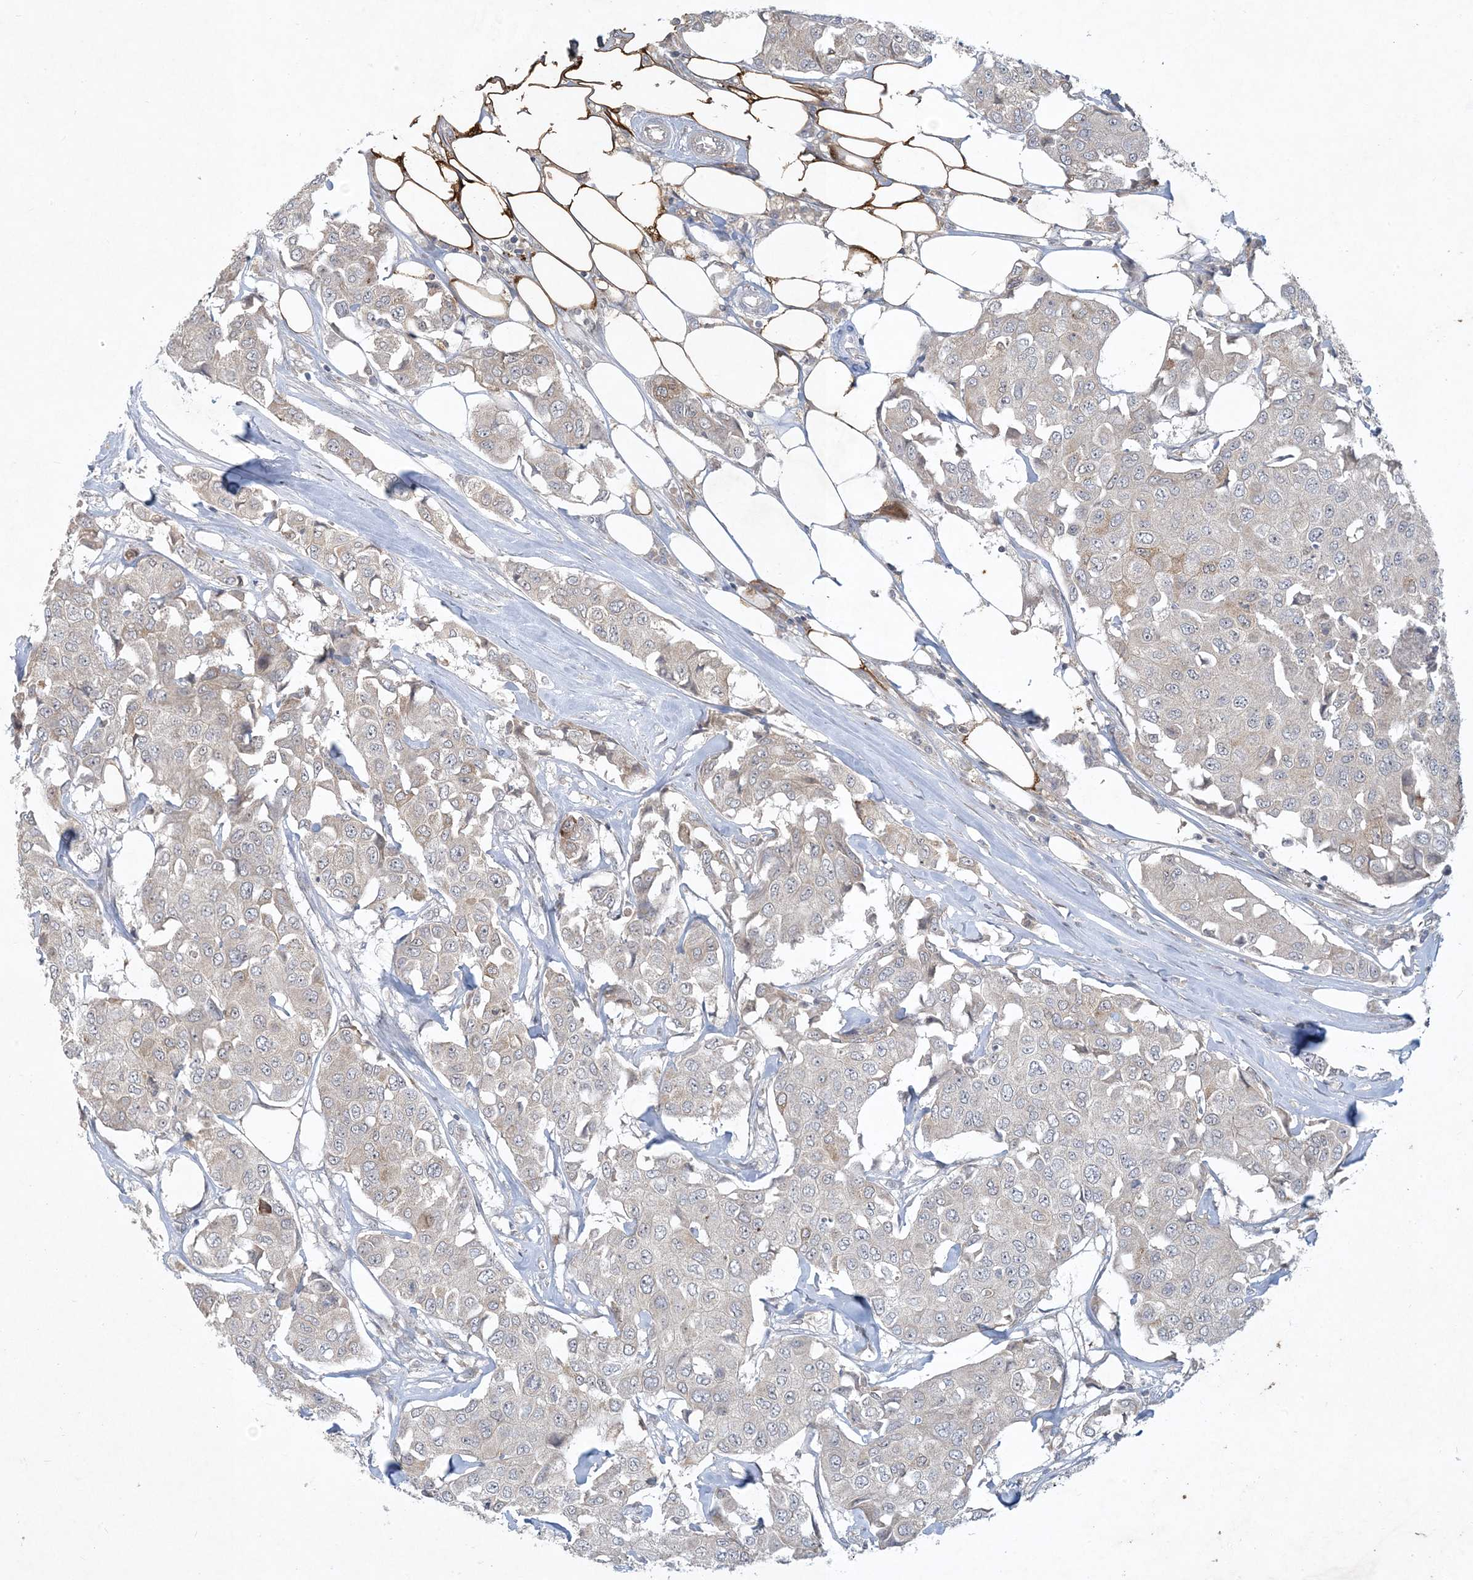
{"staining": {"intensity": "negative", "quantity": "none", "location": "none"}, "tissue": "breast cancer", "cell_type": "Tumor cells", "image_type": "cancer", "snomed": [{"axis": "morphology", "description": "Duct carcinoma"}, {"axis": "topography", "description": "Breast"}], "caption": "IHC of breast cancer (intraductal carcinoma) reveals no positivity in tumor cells. (Brightfield microscopy of DAB IHC at high magnification).", "gene": "CDS1", "patient": {"sex": "female", "age": 80}}